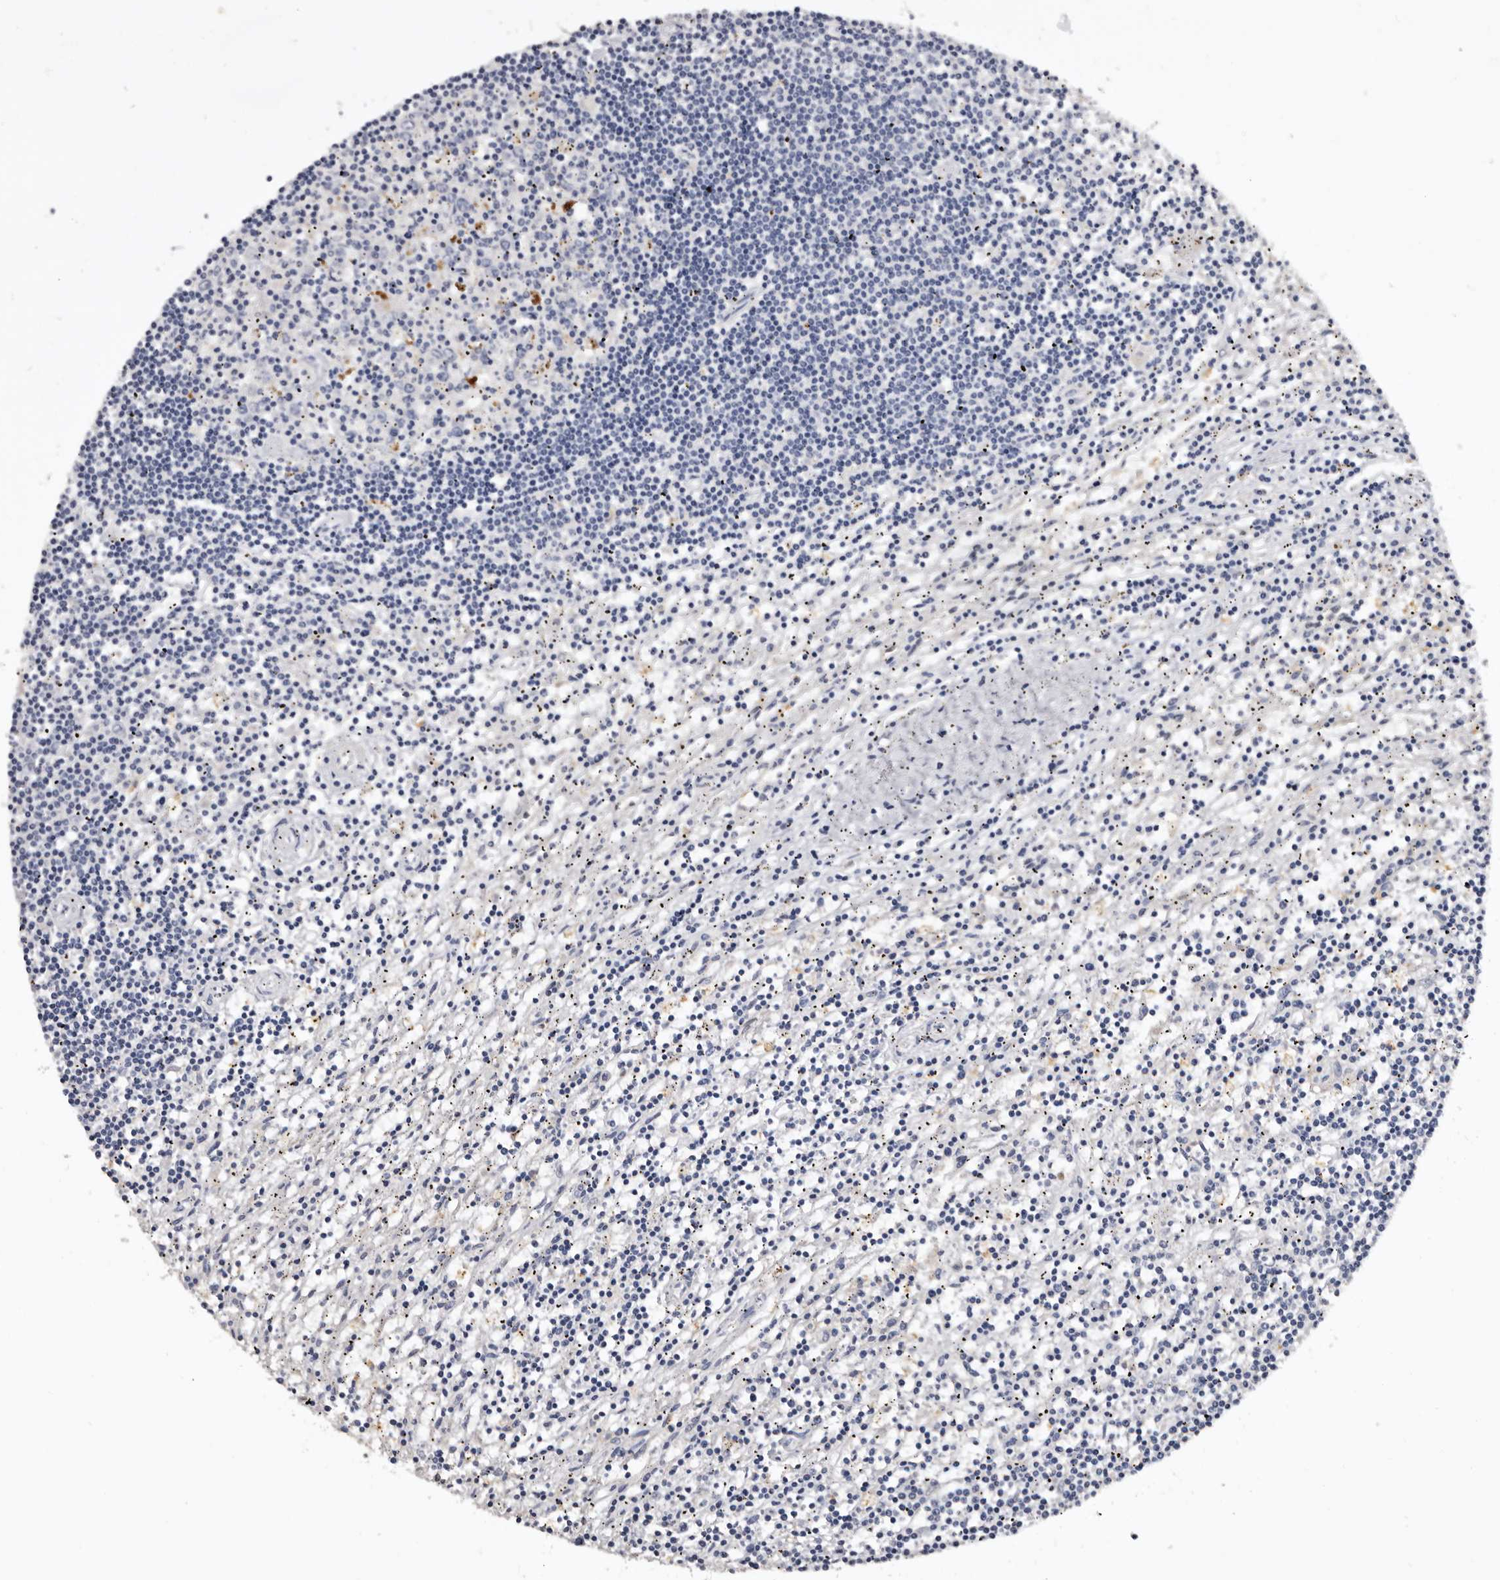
{"staining": {"intensity": "negative", "quantity": "none", "location": "none"}, "tissue": "lymphoma", "cell_type": "Tumor cells", "image_type": "cancer", "snomed": [{"axis": "morphology", "description": "Malignant lymphoma, non-Hodgkin's type, Low grade"}, {"axis": "topography", "description": "Spleen"}], "caption": "DAB immunohistochemical staining of lymphoma demonstrates no significant staining in tumor cells.", "gene": "SLC10A4", "patient": {"sex": "male", "age": 76}}